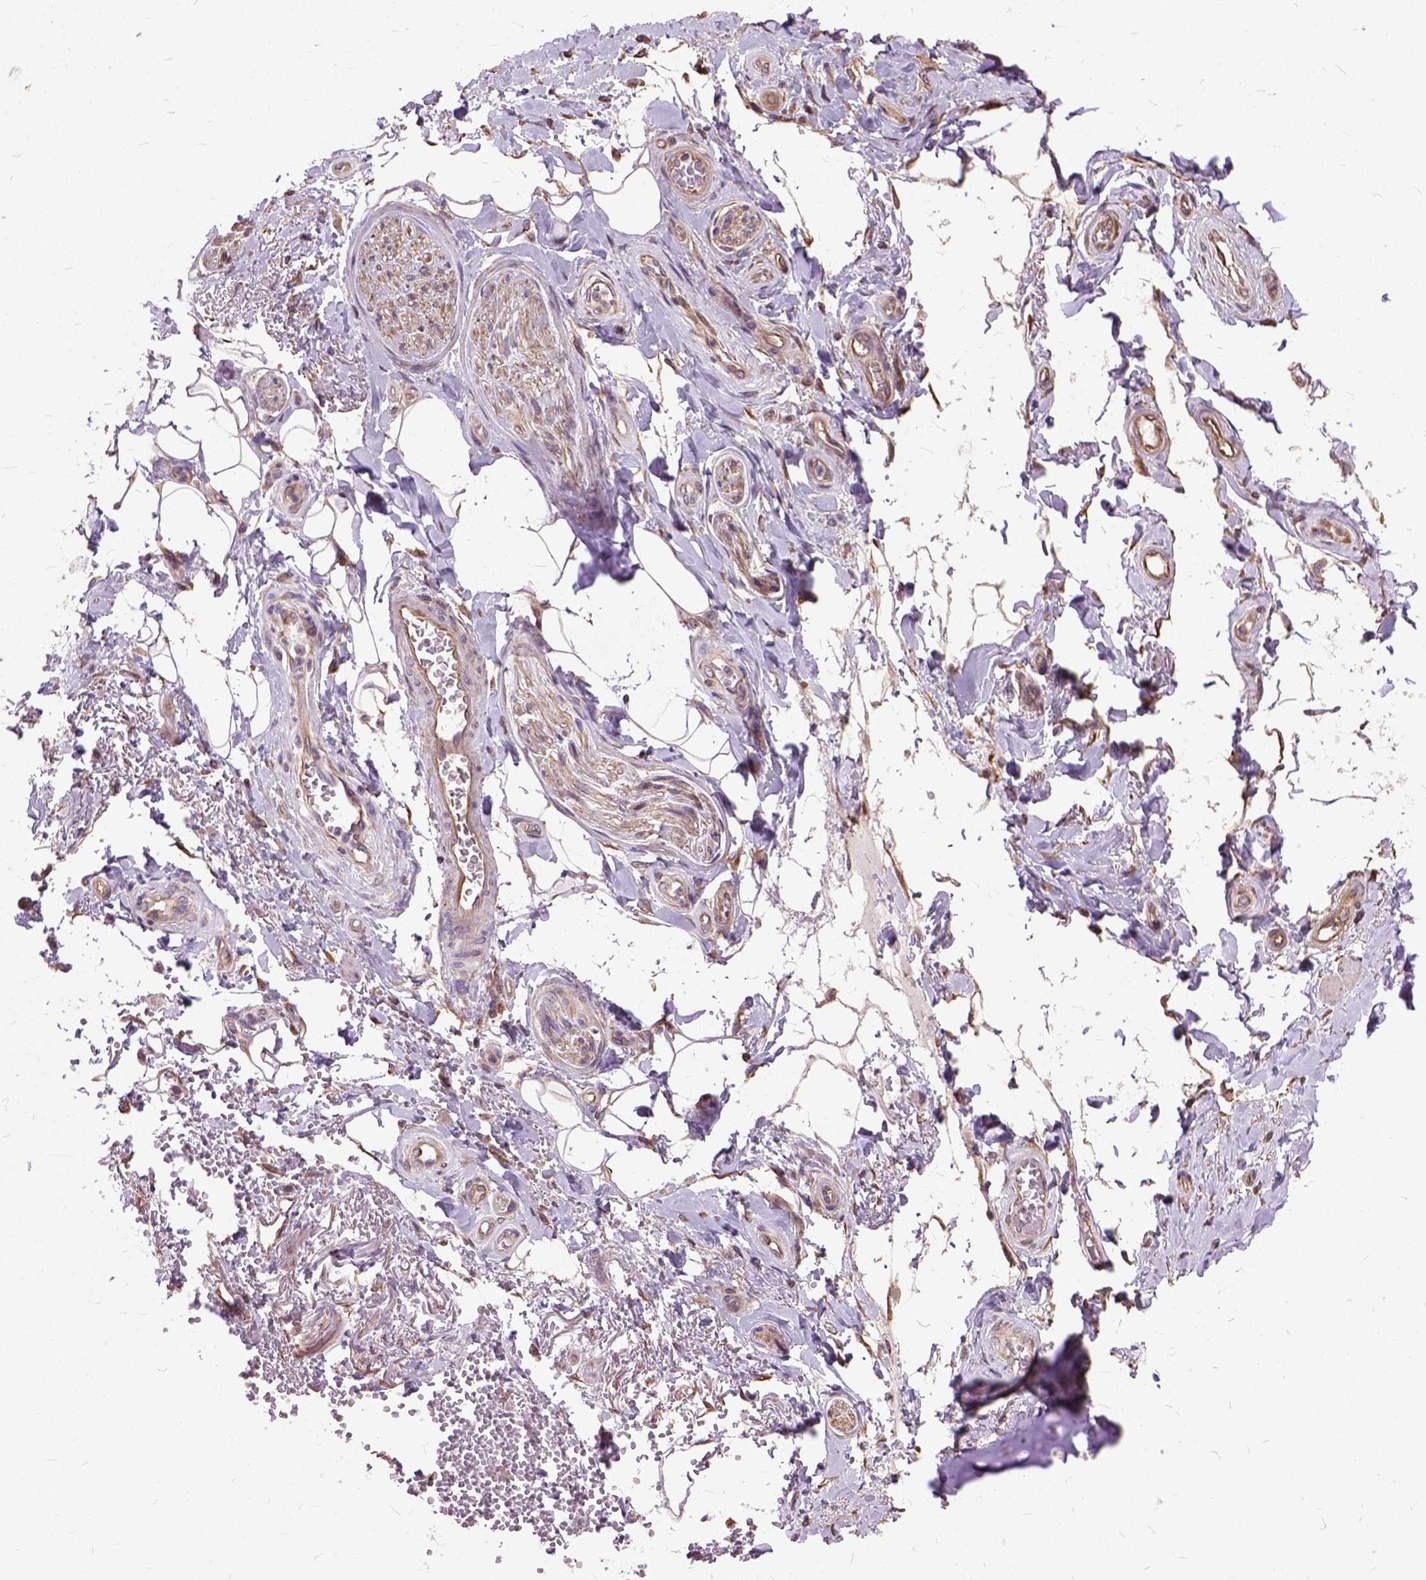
{"staining": {"intensity": "moderate", "quantity": ">75%", "location": "cytoplasmic/membranous"}, "tissue": "adipose tissue", "cell_type": "Adipocytes", "image_type": "normal", "snomed": [{"axis": "morphology", "description": "Normal tissue, NOS"}, {"axis": "topography", "description": "Anal"}, {"axis": "topography", "description": "Peripheral nerve tissue"}], "caption": "An image of adipose tissue stained for a protein displays moderate cytoplasmic/membranous brown staining in adipocytes. Immunohistochemistry (ihc) stains the protein of interest in brown and the nuclei are stained blue.", "gene": "AREG", "patient": {"sex": "male", "age": 53}}